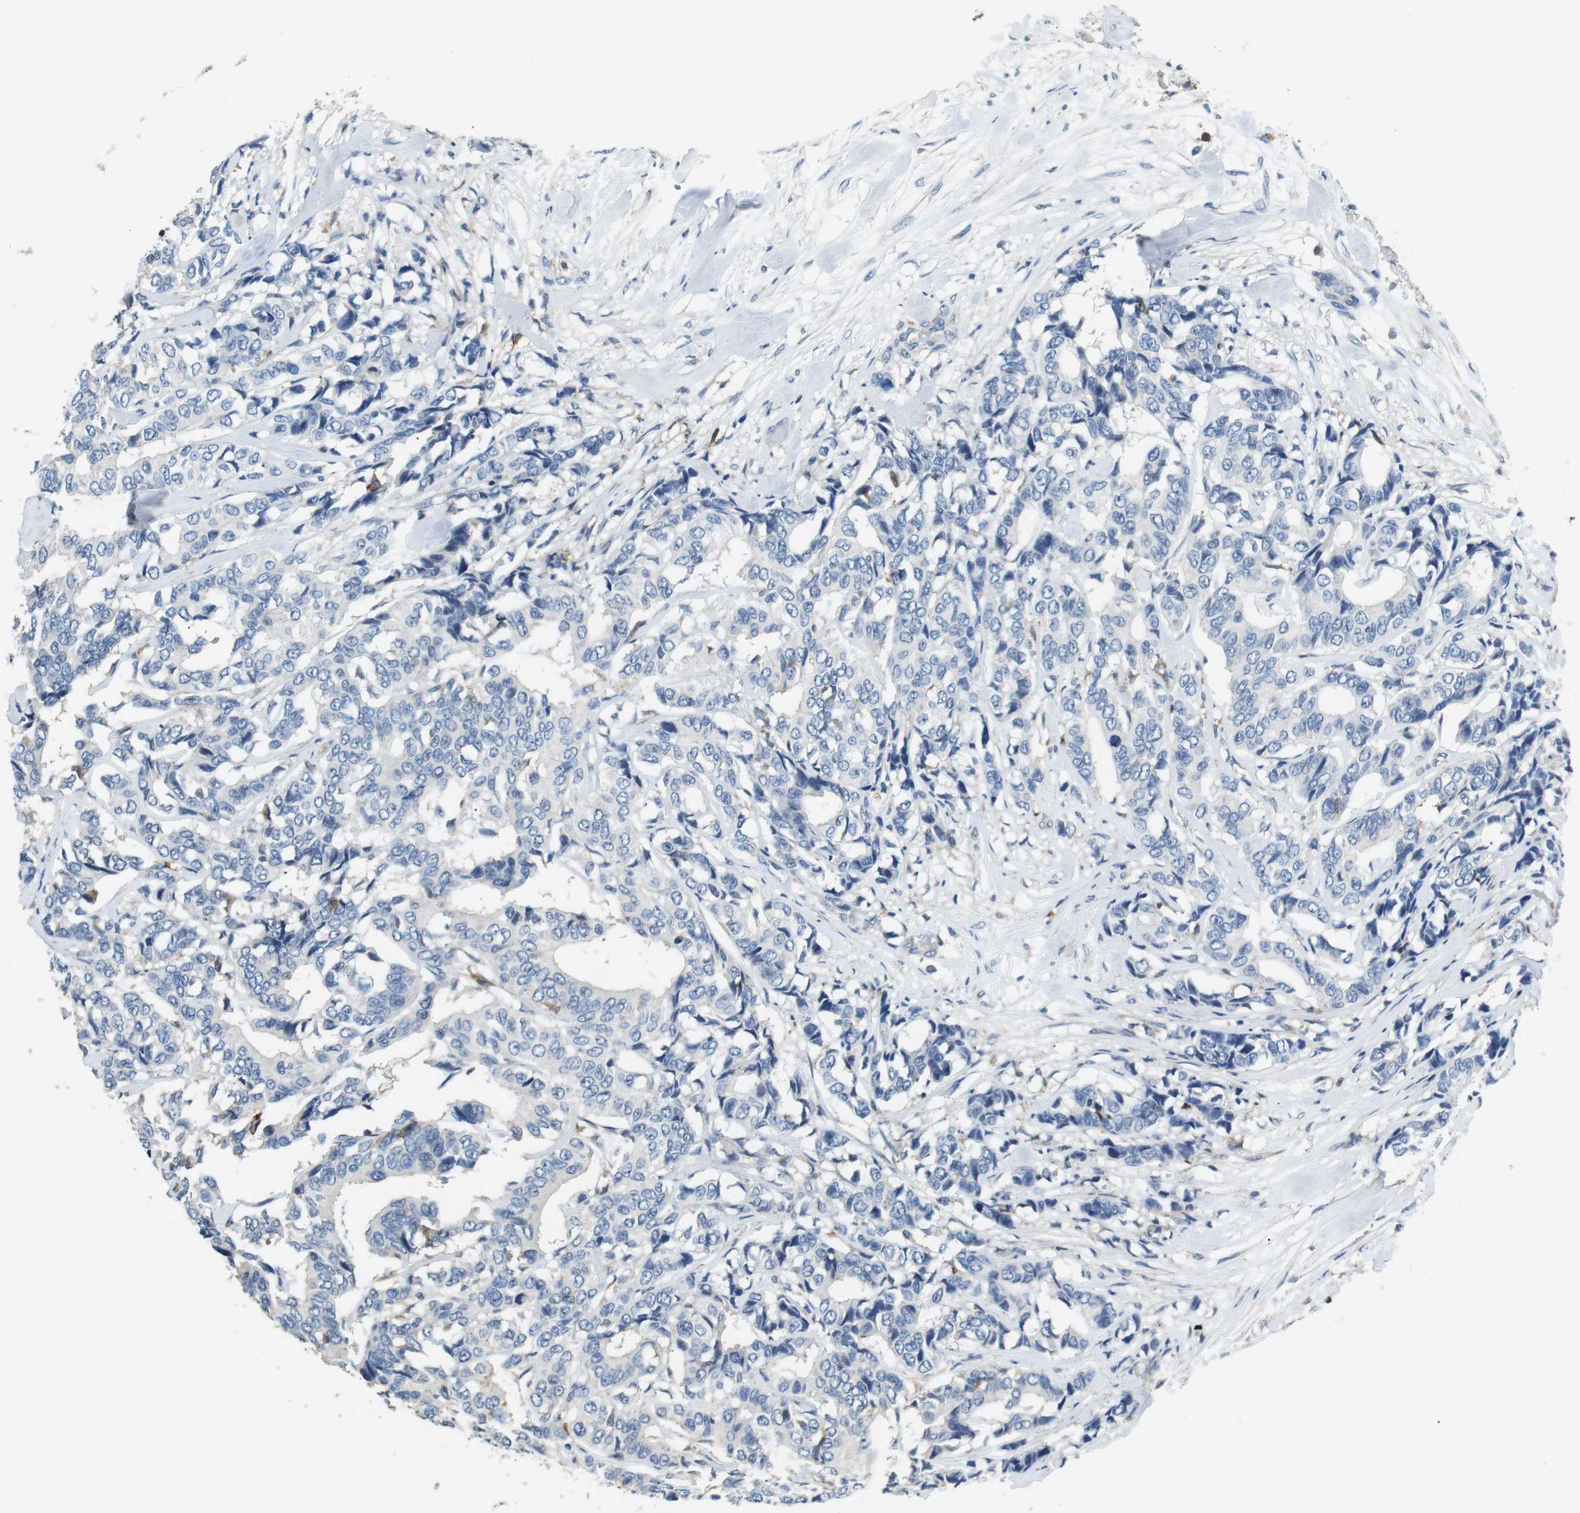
{"staining": {"intensity": "negative", "quantity": "none", "location": "none"}, "tissue": "breast cancer", "cell_type": "Tumor cells", "image_type": "cancer", "snomed": [{"axis": "morphology", "description": "Duct carcinoma"}, {"axis": "topography", "description": "Breast"}], "caption": "The histopathology image reveals no significant positivity in tumor cells of breast cancer (intraductal carcinoma).", "gene": "CD6", "patient": {"sex": "female", "age": 87}}